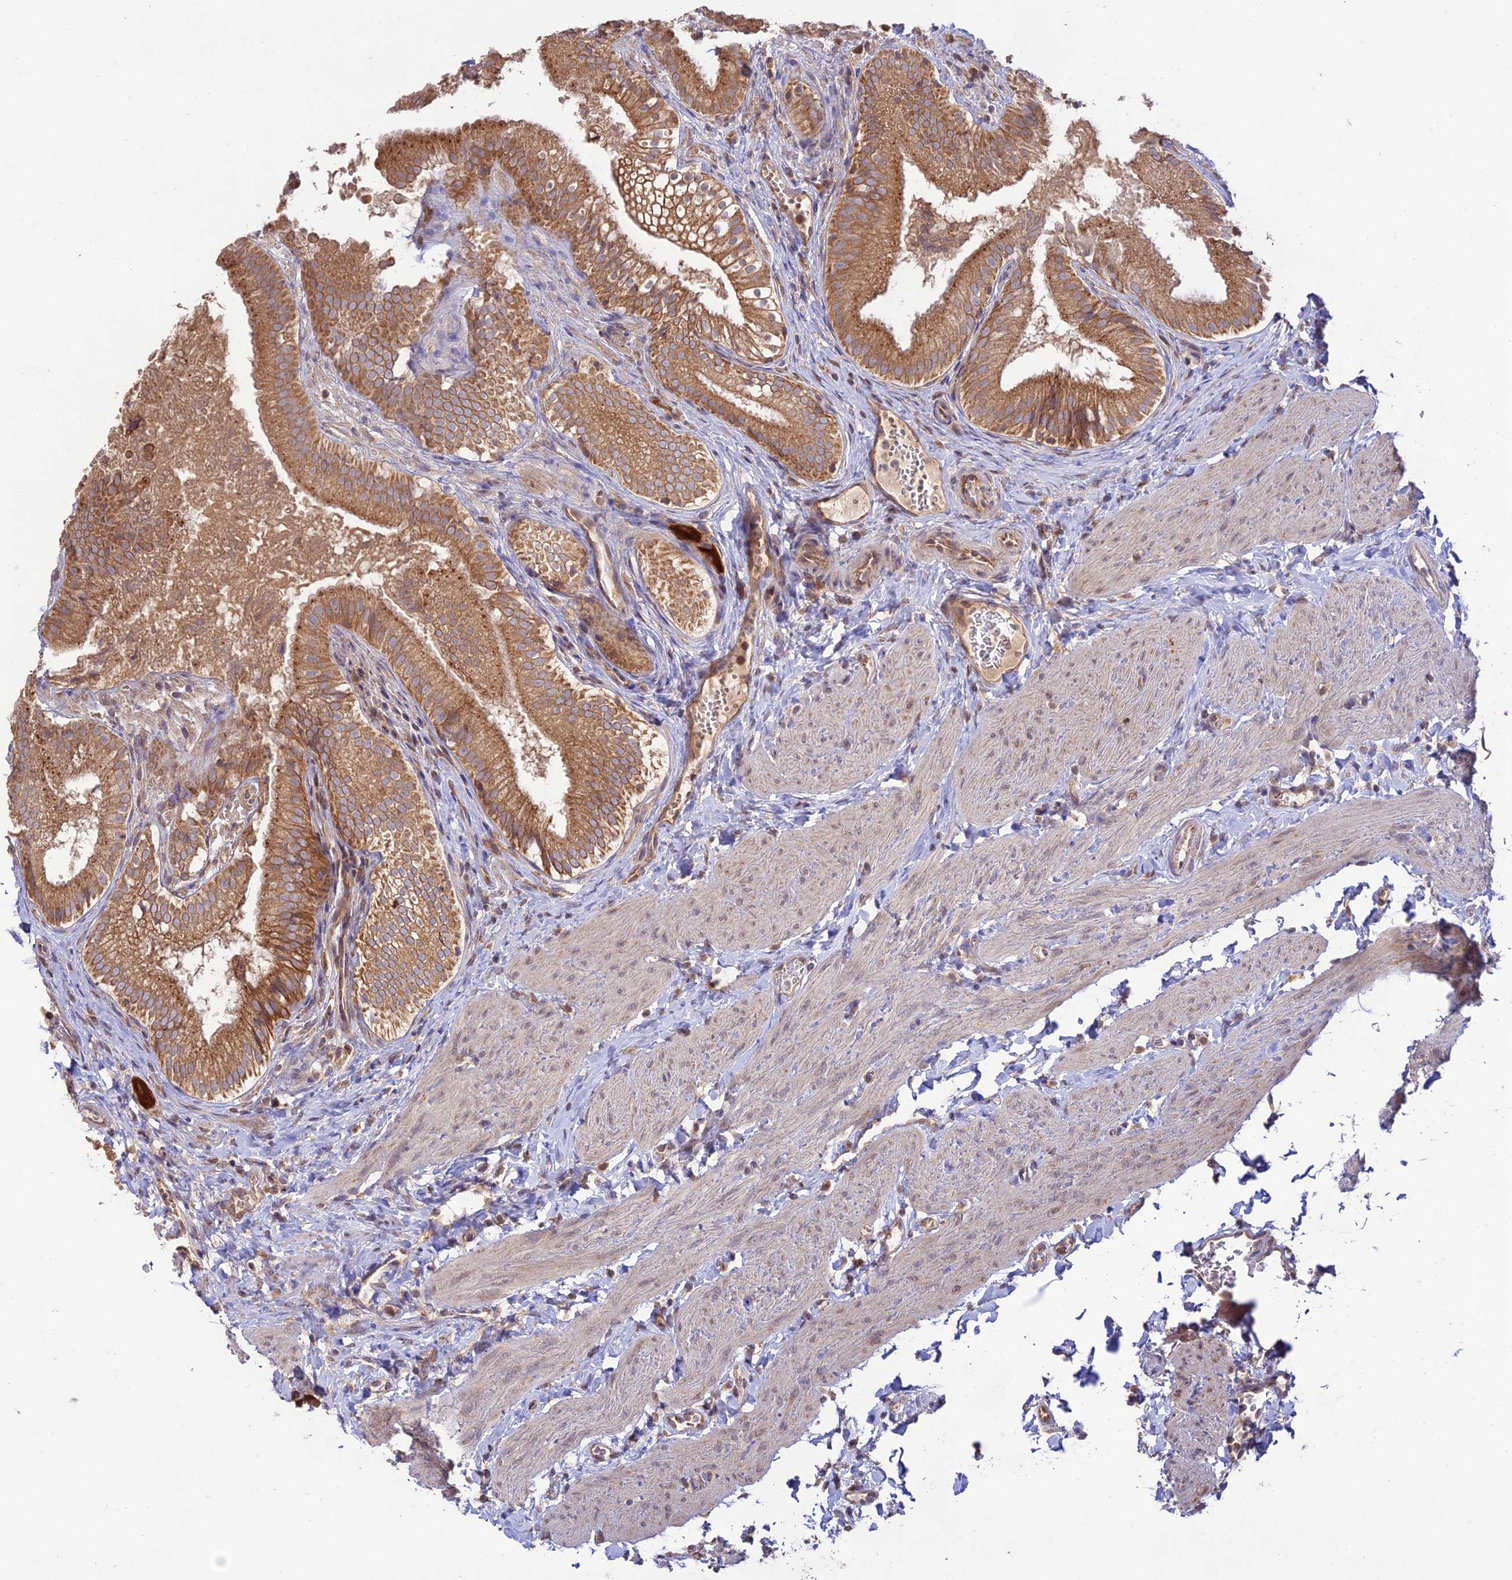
{"staining": {"intensity": "moderate", "quantity": ">75%", "location": "cytoplasmic/membranous"}, "tissue": "gallbladder", "cell_type": "Glandular cells", "image_type": "normal", "snomed": [{"axis": "morphology", "description": "Normal tissue, NOS"}, {"axis": "topography", "description": "Gallbladder"}], "caption": "Approximately >75% of glandular cells in normal human gallbladder show moderate cytoplasmic/membranous protein staining as visualized by brown immunohistochemical staining.", "gene": "TMEM259", "patient": {"sex": "female", "age": 30}}